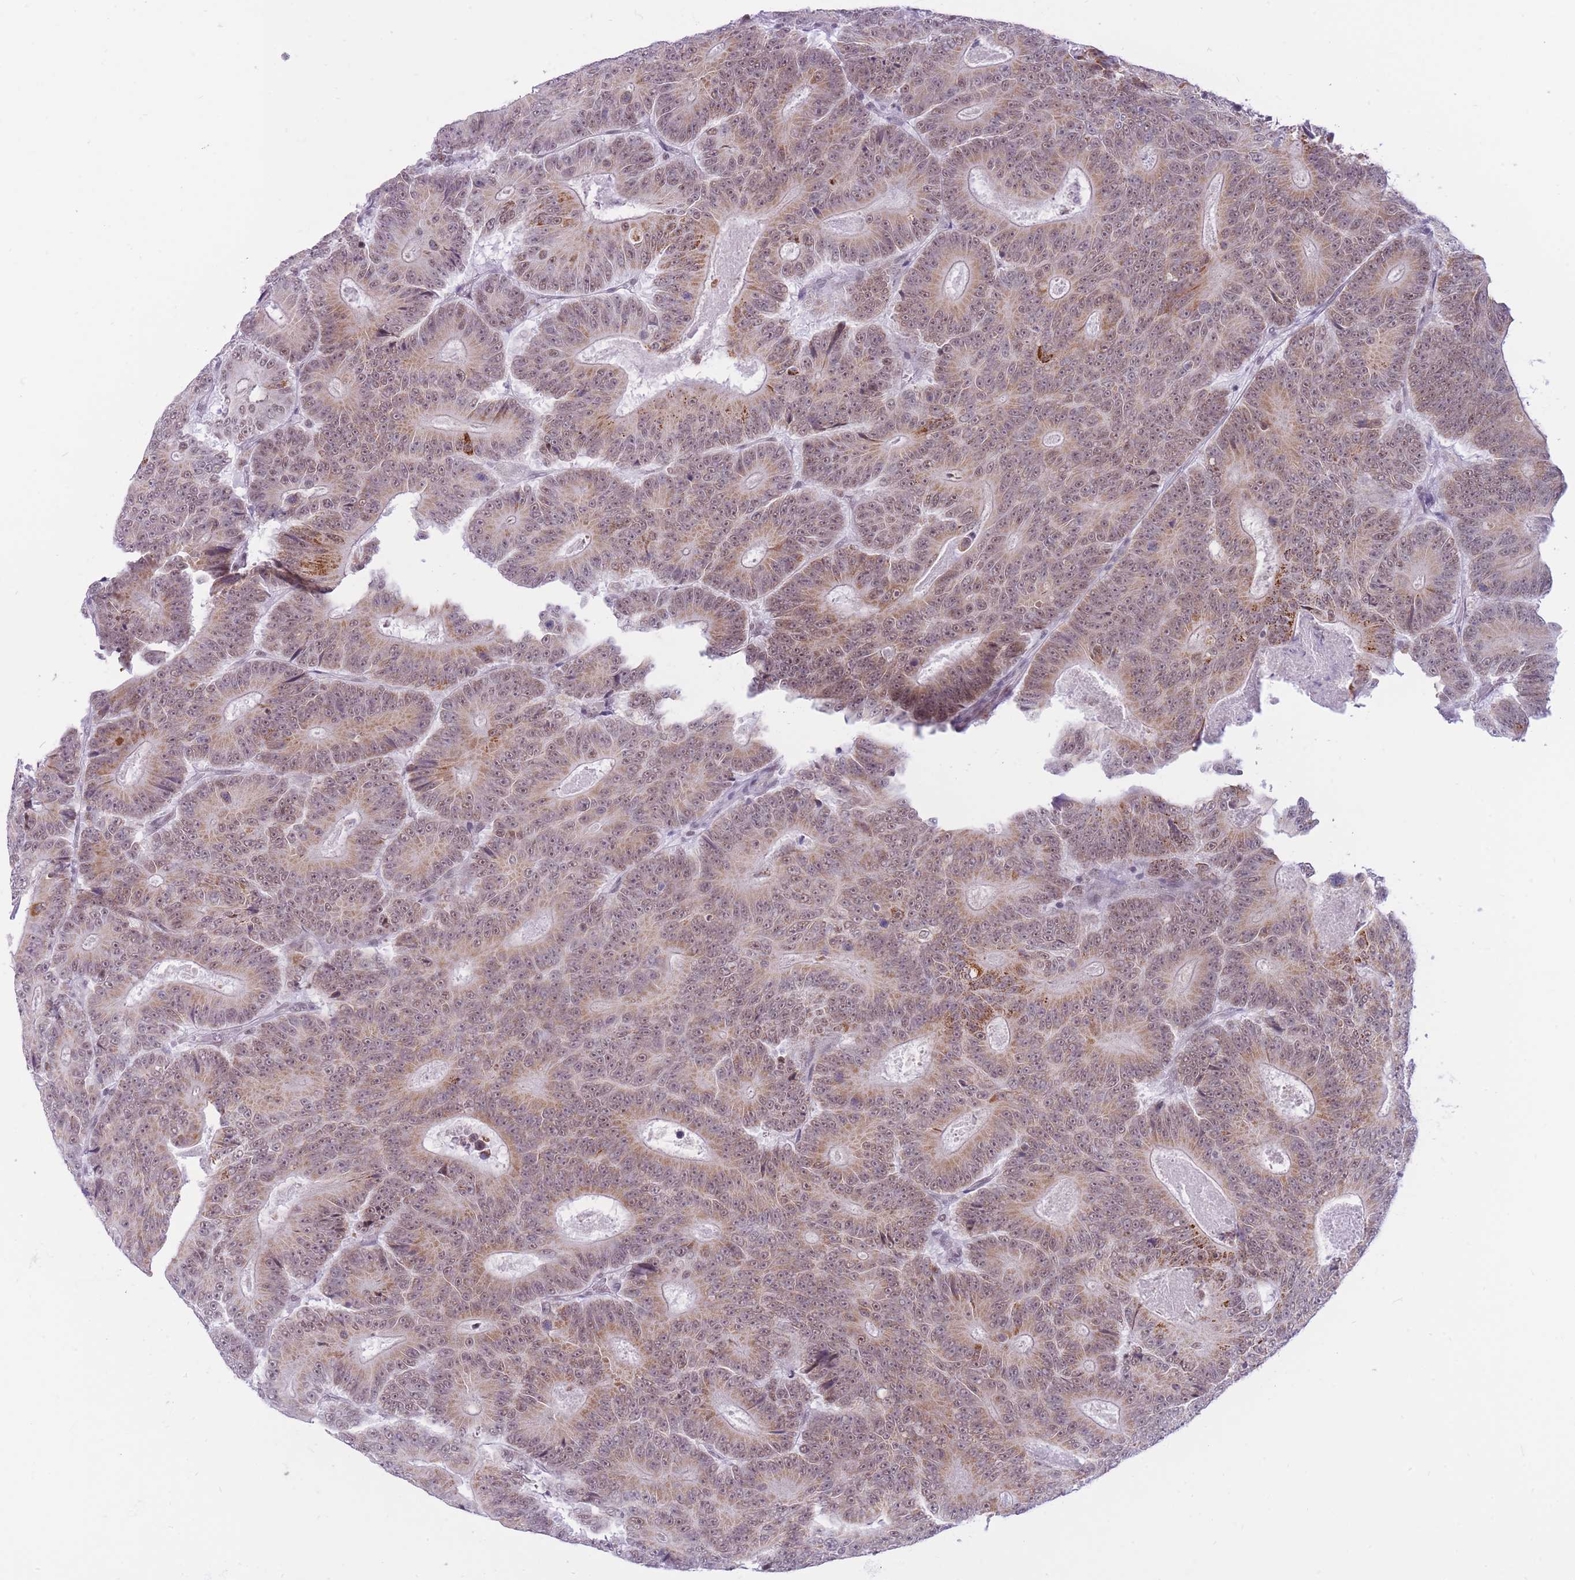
{"staining": {"intensity": "moderate", "quantity": ">75%", "location": "cytoplasmic/membranous,nuclear"}, "tissue": "colorectal cancer", "cell_type": "Tumor cells", "image_type": "cancer", "snomed": [{"axis": "morphology", "description": "Adenocarcinoma, NOS"}, {"axis": "topography", "description": "Colon"}], "caption": "The histopathology image displays staining of colorectal adenocarcinoma, revealing moderate cytoplasmic/membranous and nuclear protein staining (brown color) within tumor cells.", "gene": "CYP2B6", "patient": {"sex": "male", "age": 83}}